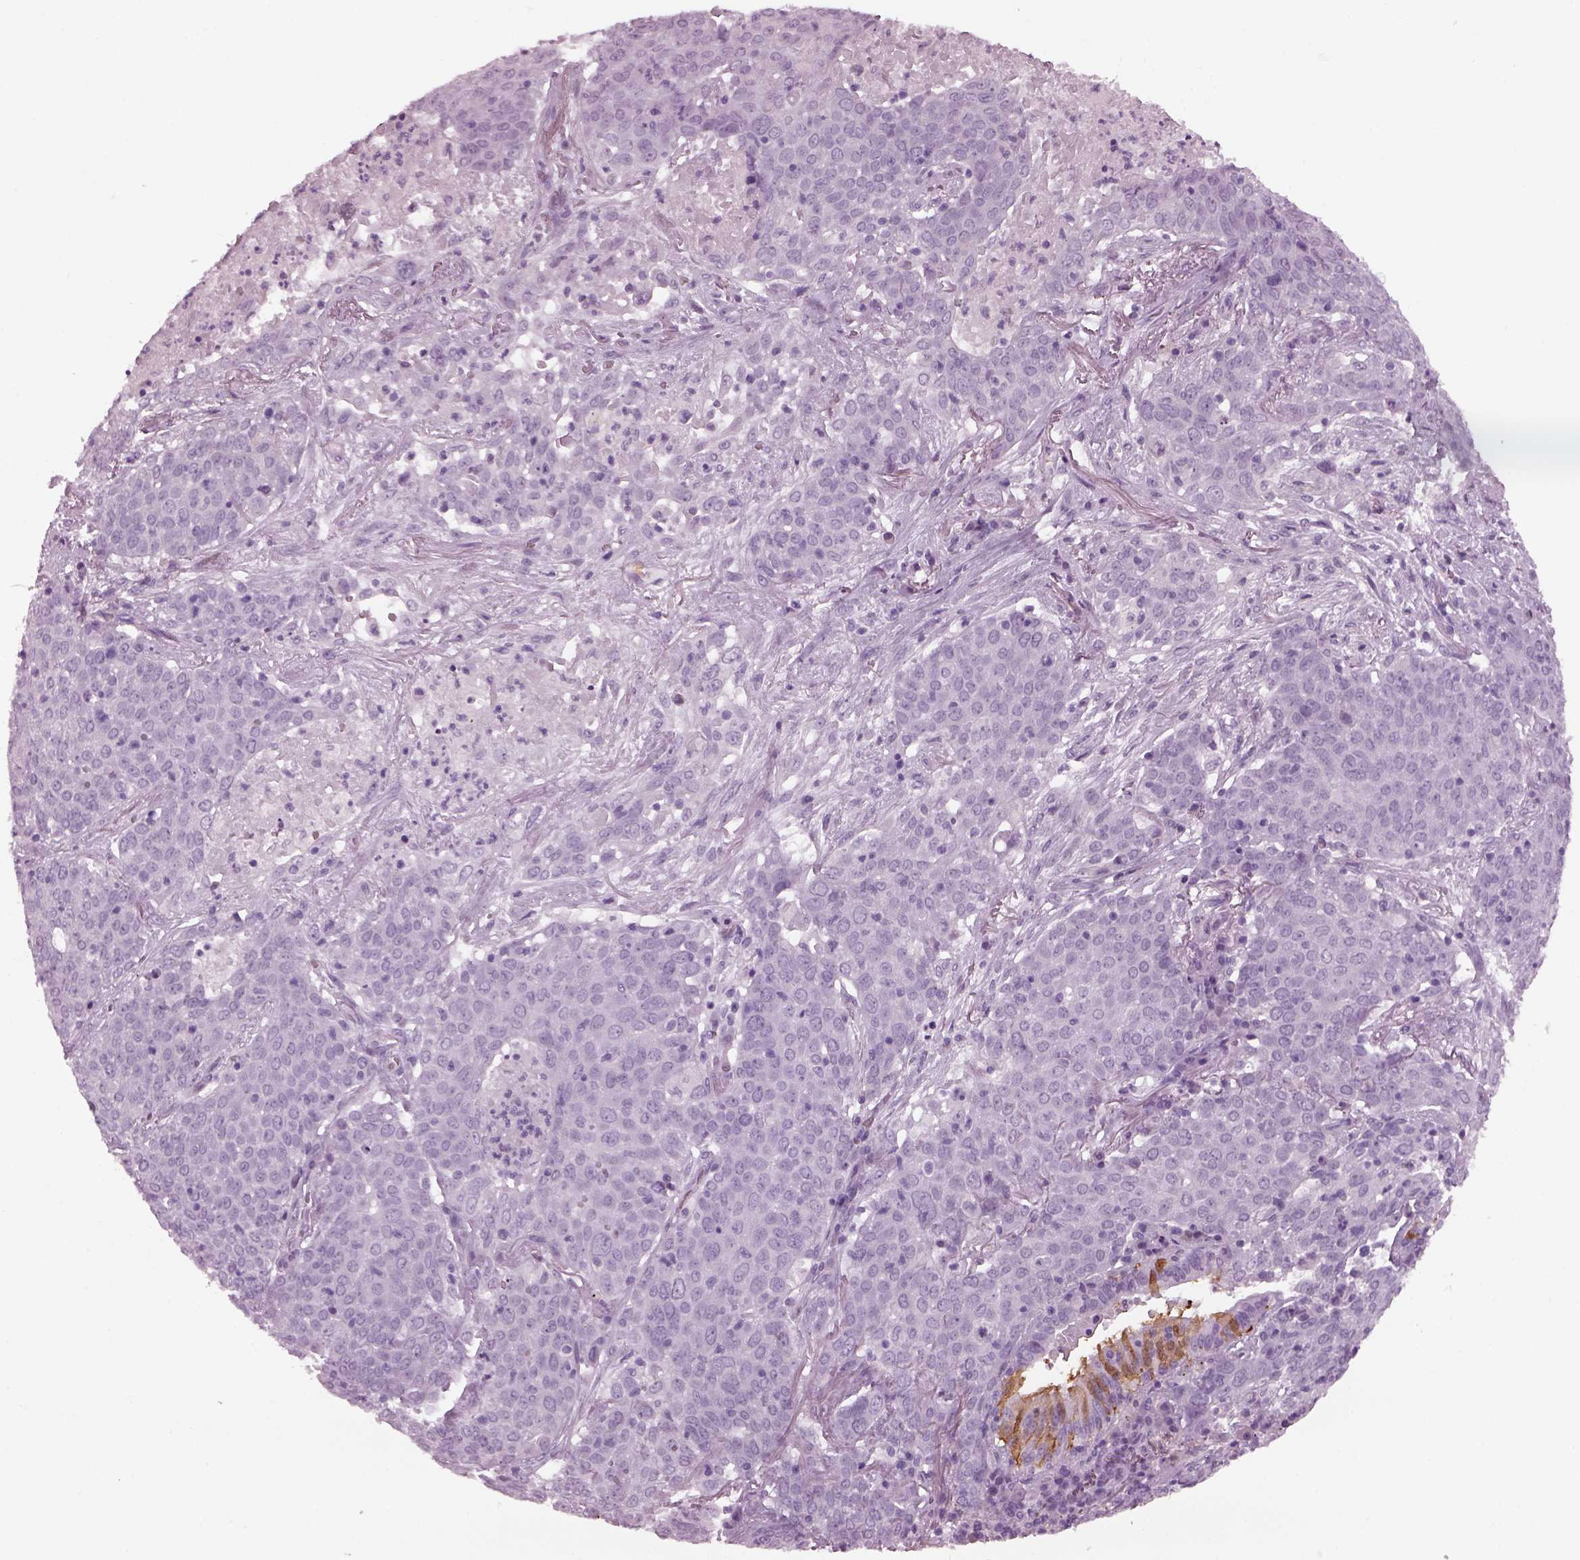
{"staining": {"intensity": "negative", "quantity": "none", "location": "none"}, "tissue": "lung cancer", "cell_type": "Tumor cells", "image_type": "cancer", "snomed": [{"axis": "morphology", "description": "Squamous cell carcinoma, NOS"}, {"axis": "topography", "description": "Lung"}], "caption": "Immunohistochemistry (IHC) histopathology image of human lung squamous cell carcinoma stained for a protein (brown), which exhibits no staining in tumor cells.", "gene": "TPPP2", "patient": {"sex": "male", "age": 82}}